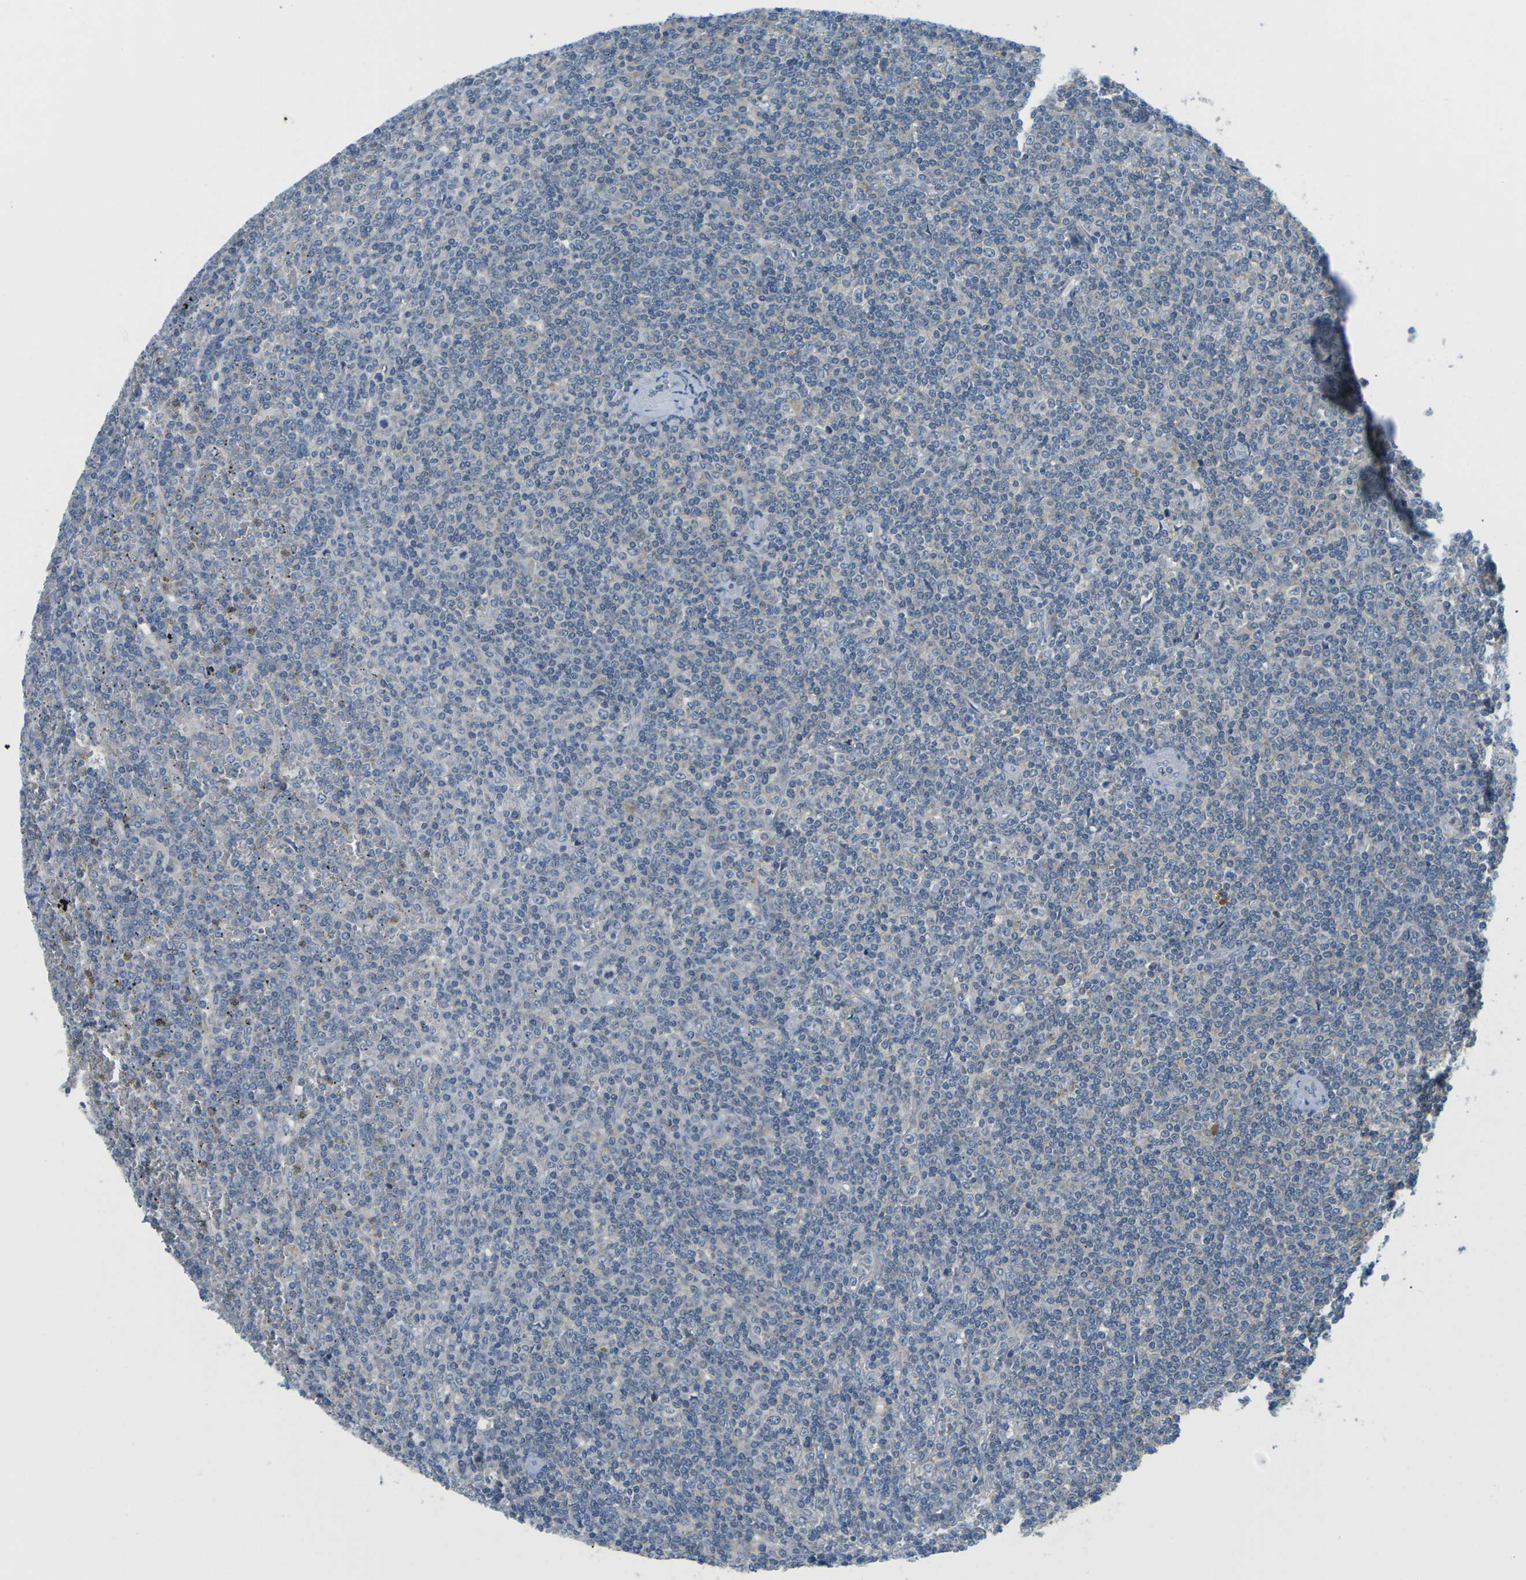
{"staining": {"intensity": "negative", "quantity": "none", "location": "none"}, "tissue": "lymphoma", "cell_type": "Tumor cells", "image_type": "cancer", "snomed": [{"axis": "morphology", "description": "Malignant lymphoma, non-Hodgkin's type, Low grade"}, {"axis": "topography", "description": "Spleen"}], "caption": "Protein analysis of malignant lymphoma, non-Hodgkin's type (low-grade) shows no significant positivity in tumor cells.", "gene": "CD47", "patient": {"sex": "female", "age": 19}}